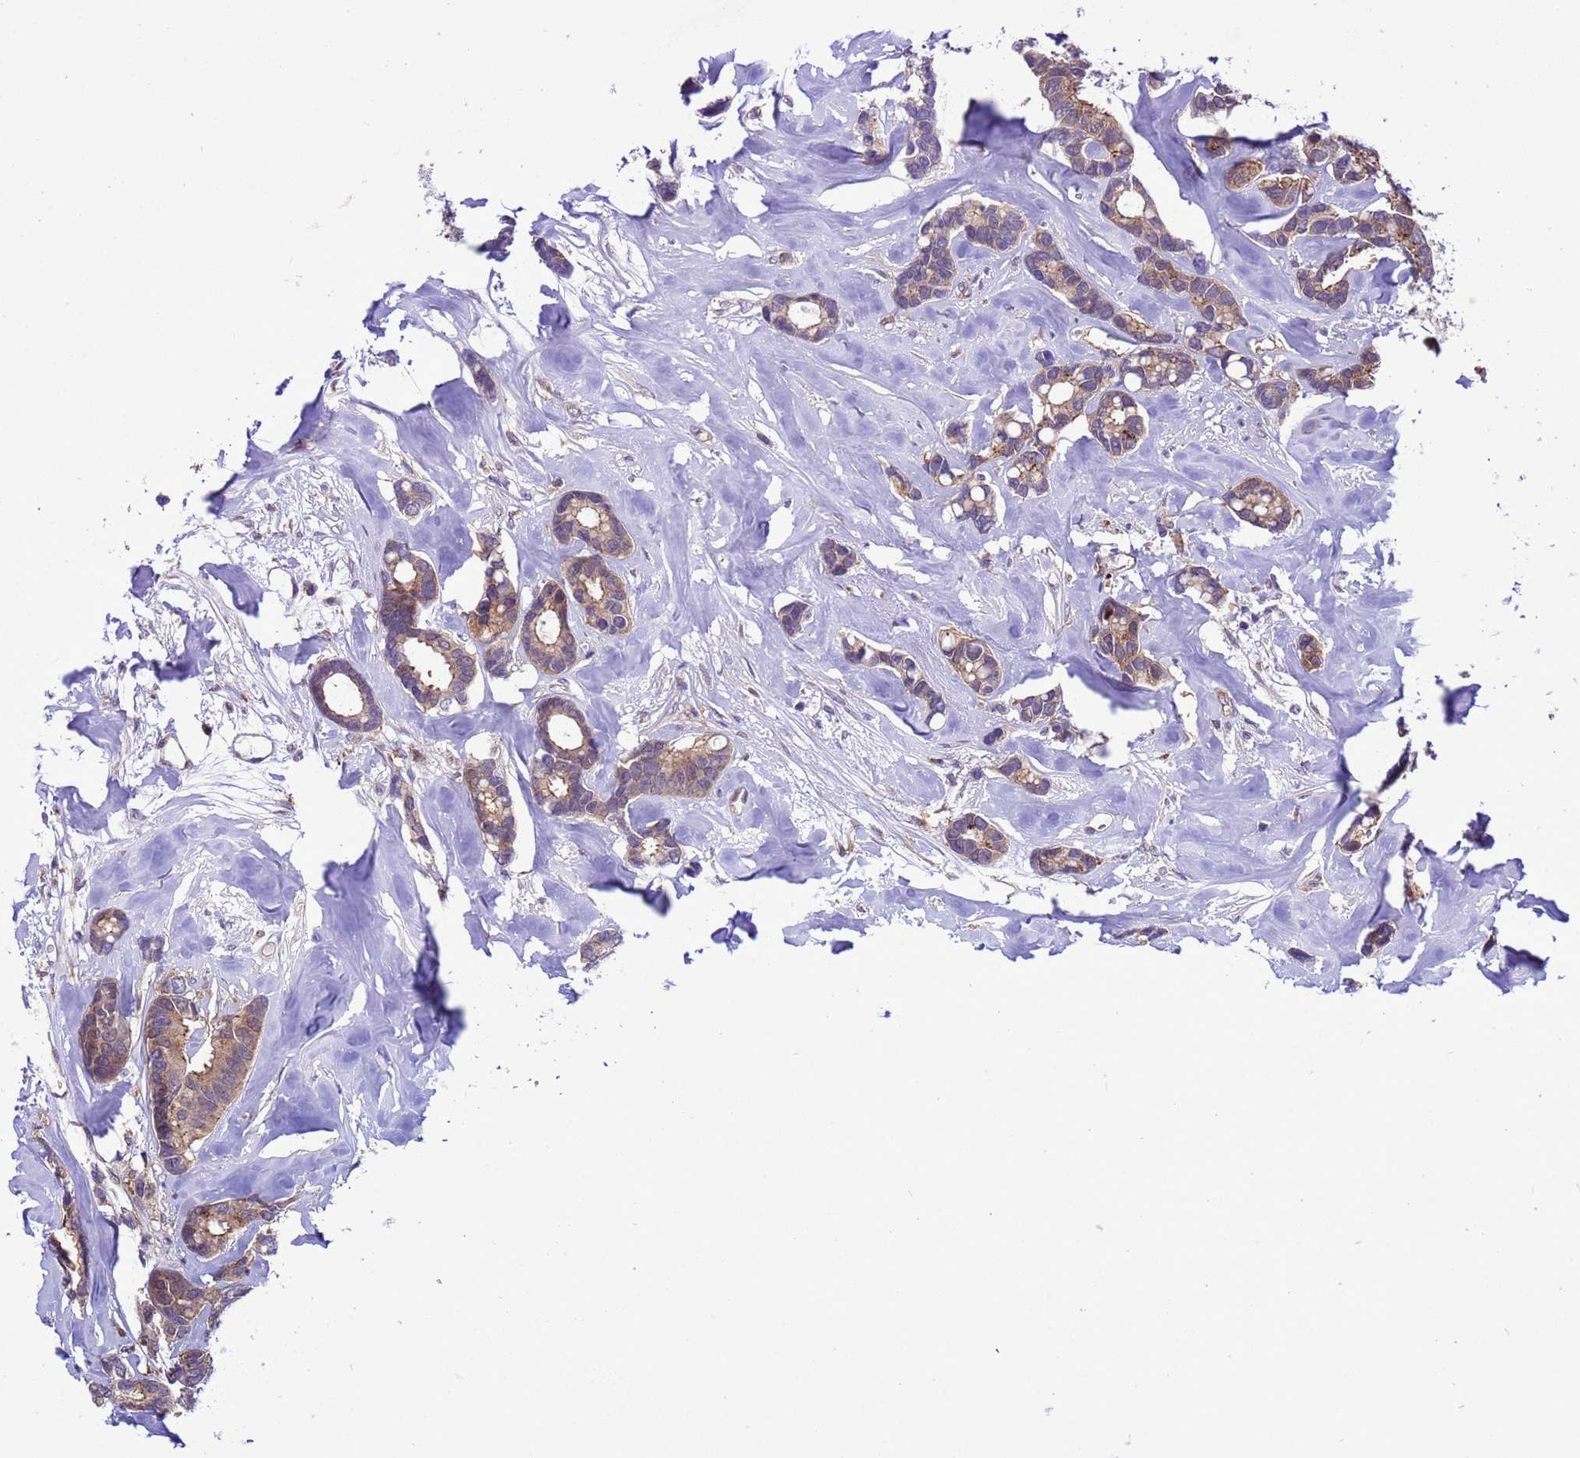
{"staining": {"intensity": "moderate", "quantity": "25%-75%", "location": "cytoplasmic/membranous"}, "tissue": "breast cancer", "cell_type": "Tumor cells", "image_type": "cancer", "snomed": [{"axis": "morphology", "description": "Duct carcinoma"}, {"axis": "topography", "description": "Breast"}], "caption": "Human breast cancer (intraductal carcinoma) stained with a protein marker demonstrates moderate staining in tumor cells.", "gene": "RASD1", "patient": {"sex": "female", "age": 87}}